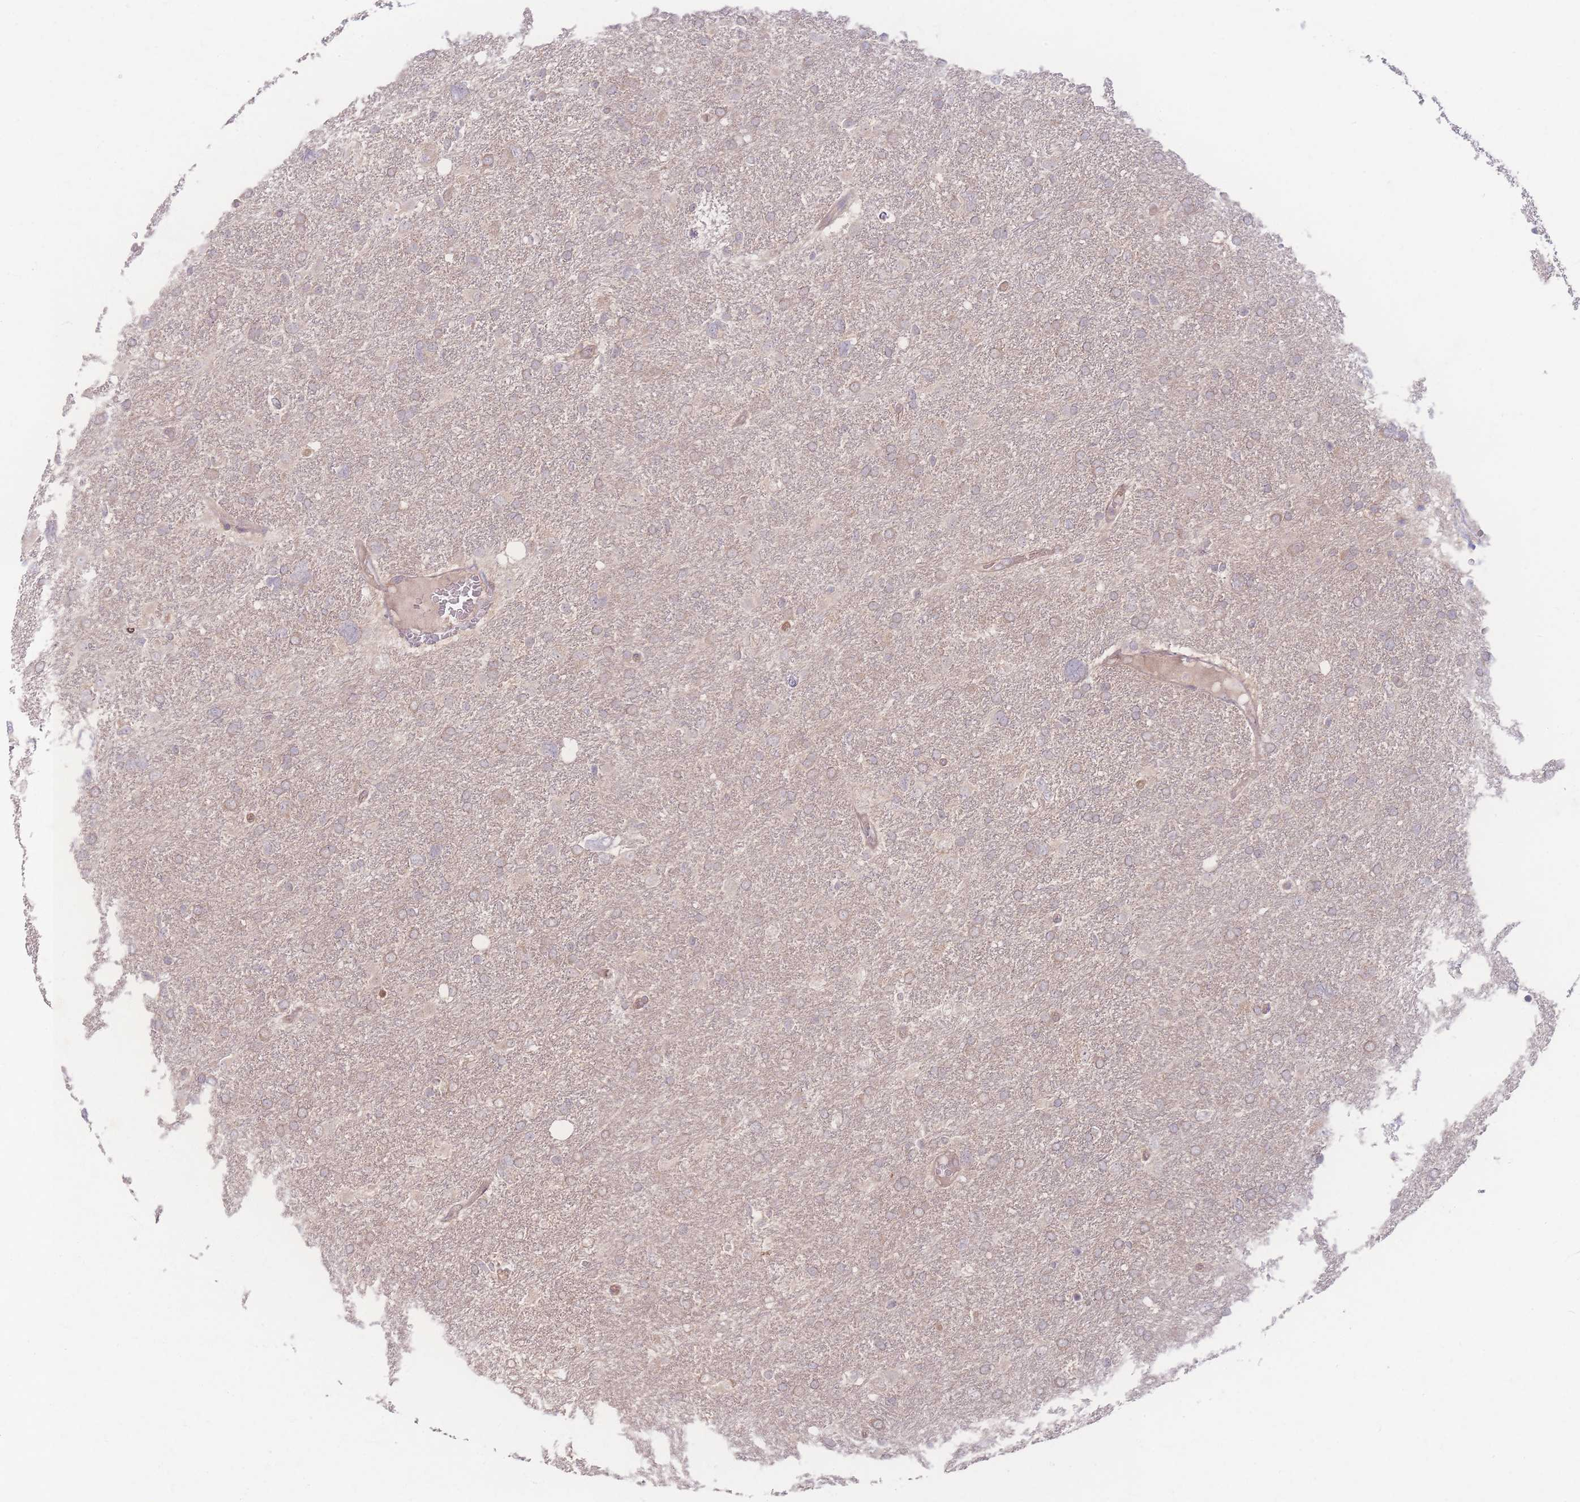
{"staining": {"intensity": "weak", "quantity": ">75%", "location": "cytoplasmic/membranous"}, "tissue": "glioma", "cell_type": "Tumor cells", "image_type": "cancer", "snomed": [{"axis": "morphology", "description": "Glioma, malignant, High grade"}, {"axis": "topography", "description": "Brain"}], "caption": "A photomicrograph of glioma stained for a protein demonstrates weak cytoplasmic/membranous brown staining in tumor cells. Nuclei are stained in blue.", "gene": "INSR", "patient": {"sex": "male", "age": 61}}